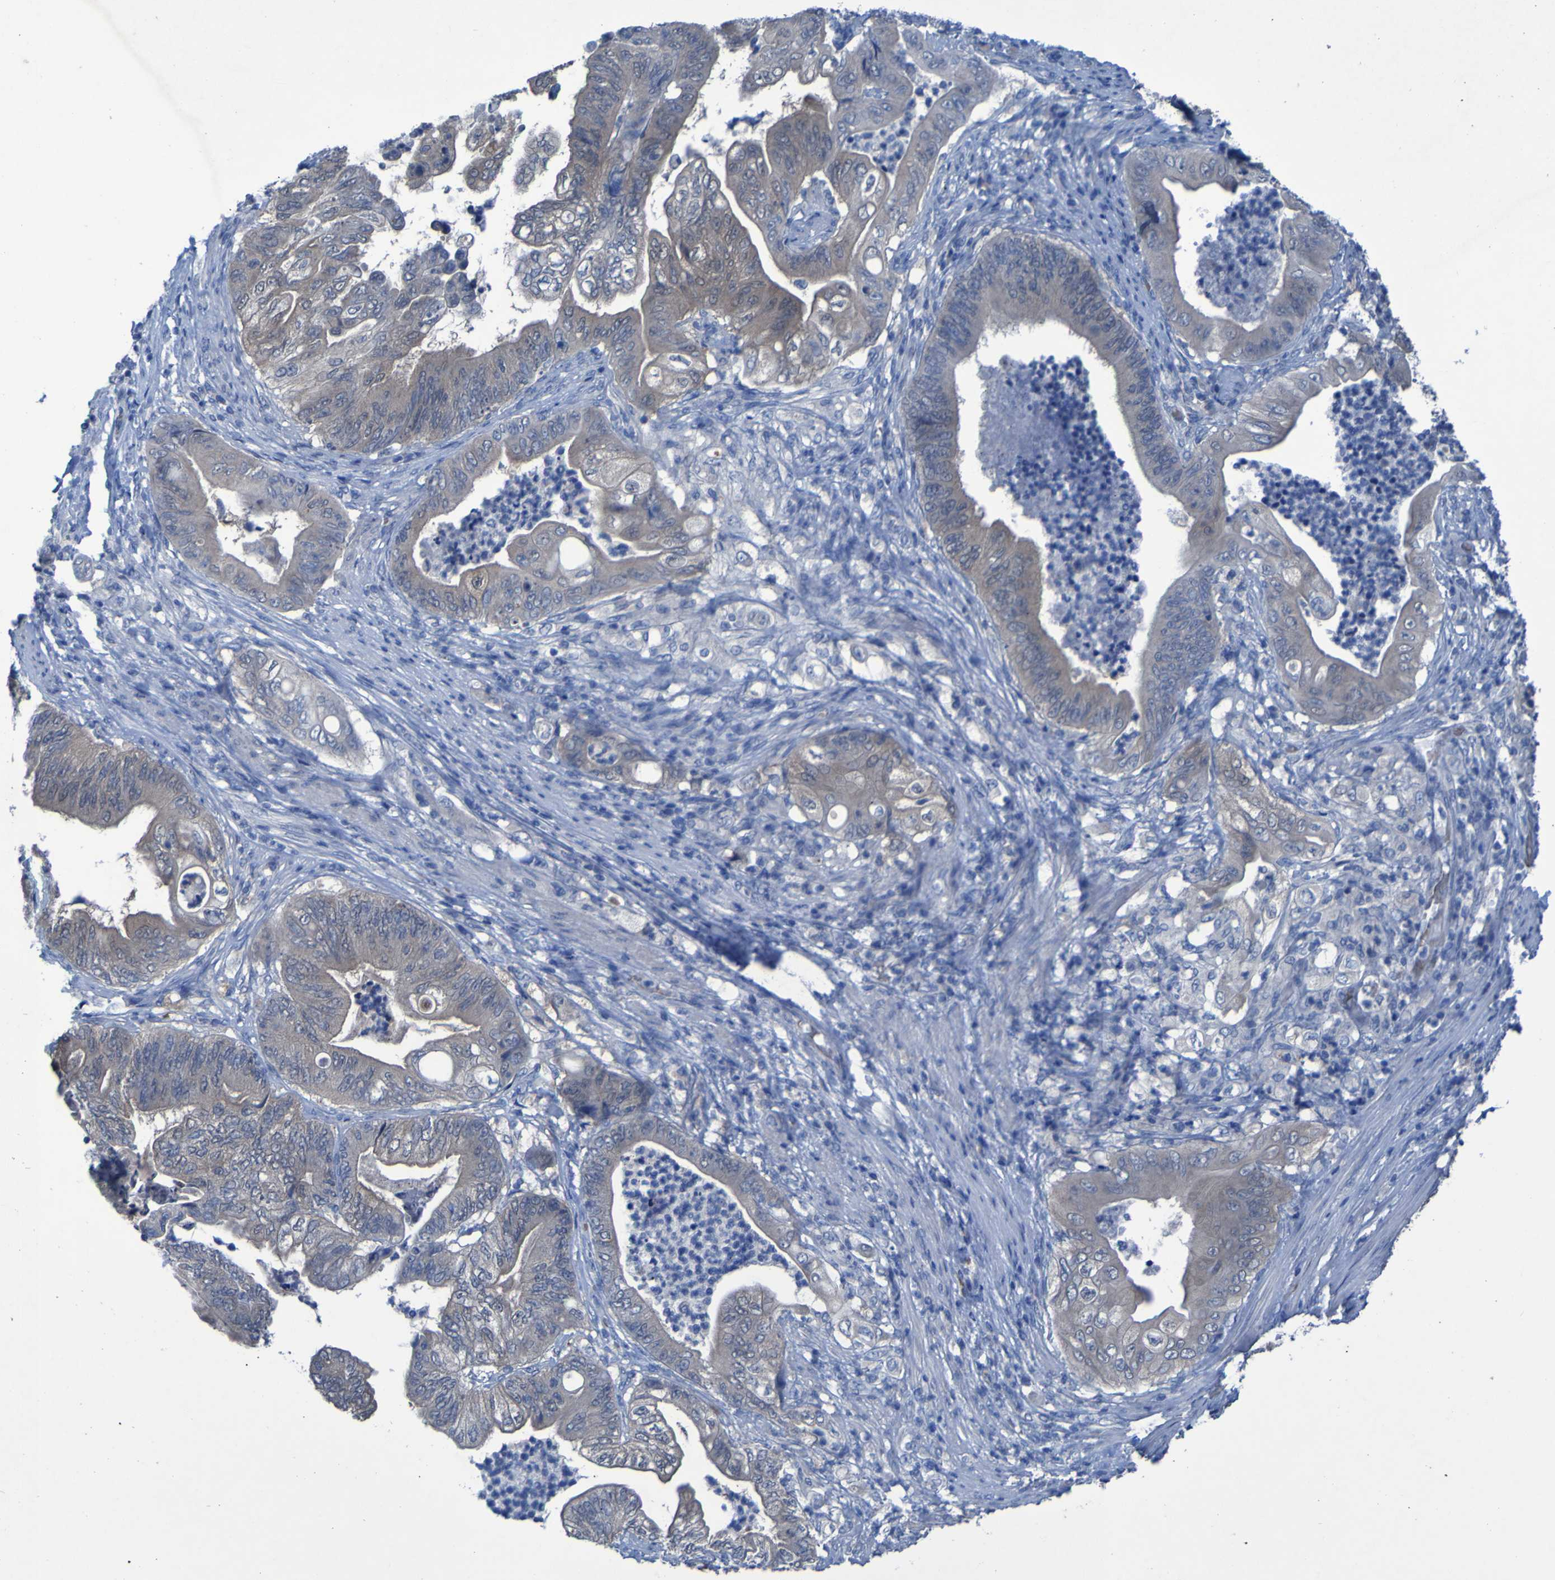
{"staining": {"intensity": "weak", "quantity": "<25%", "location": "cytoplasmic/membranous"}, "tissue": "stomach cancer", "cell_type": "Tumor cells", "image_type": "cancer", "snomed": [{"axis": "morphology", "description": "Adenocarcinoma, NOS"}, {"axis": "topography", "description": "Stomach"}], "caption": "Image shows no protein expression in tumor cells of stomach adenocarcinoma tissue. (DAB (3,3'-diaminobenzidine) IHC with hematoxylin counter stain).", "gene": "SGK2", "patient": {"sex": "female", "age": 73}}